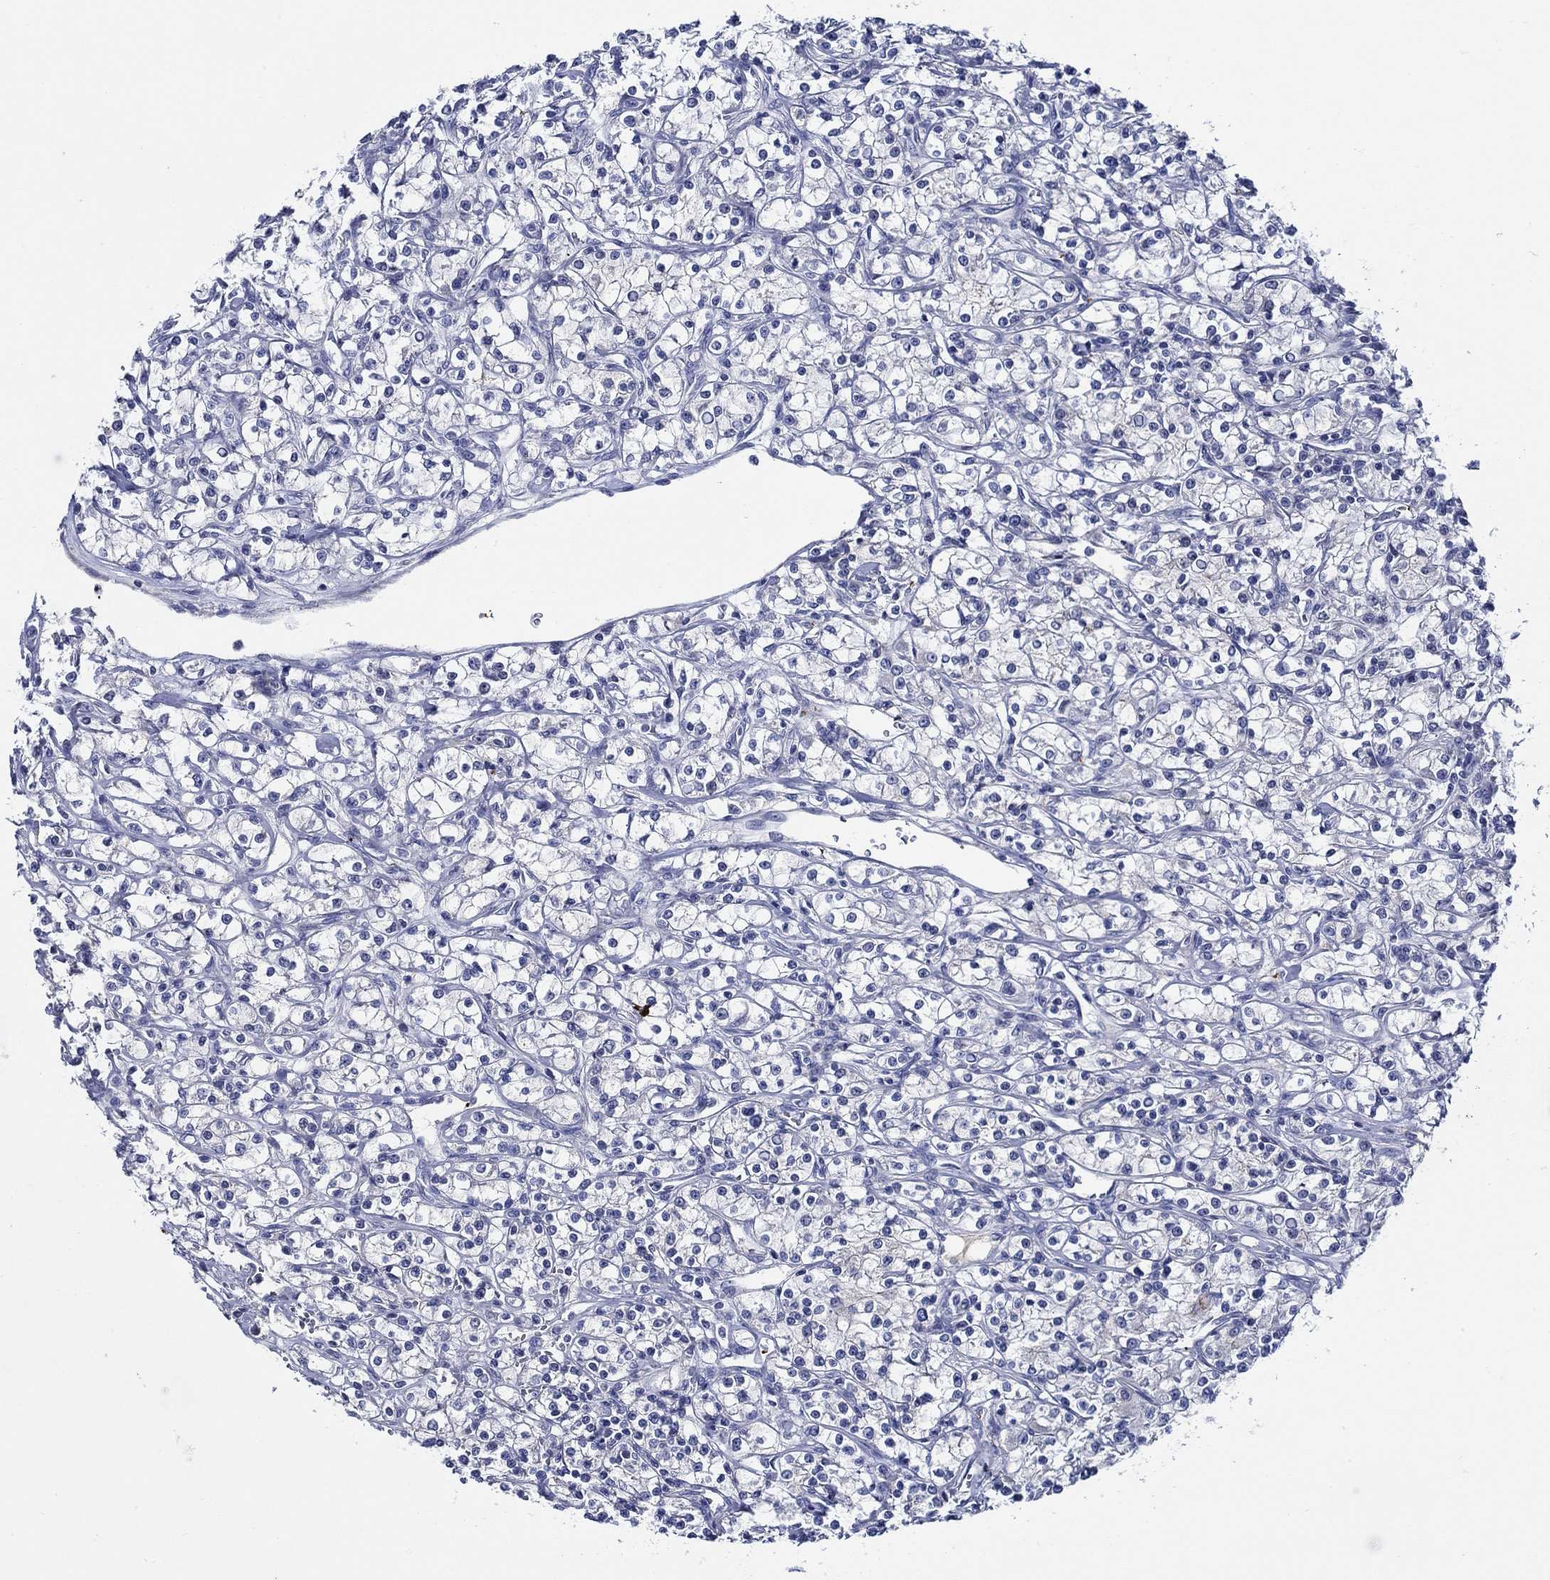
{"staining": {"intensity": "negative", "quantity": "none", "location": "none"}, "tissue": "renal cancer", "cell_type": "Tumor cells", "image_type": "cancer", "snomed": [{"axis": "morphology", "description": "Adenocarcinoma, NOS"}, {"axis": "topography", "description": "Kidney"}], "caption": "Immunohistochemistry (IHC) photomicrograph of neoplastic tissue: renal cancer (adenocarcinoma) stained with DAB (3,3'-diaminobenzidine) reveals no significant protein positivity in tumor cells.", "gene": "ALOX12", "patient": {"sex": "female", "age": 59}}